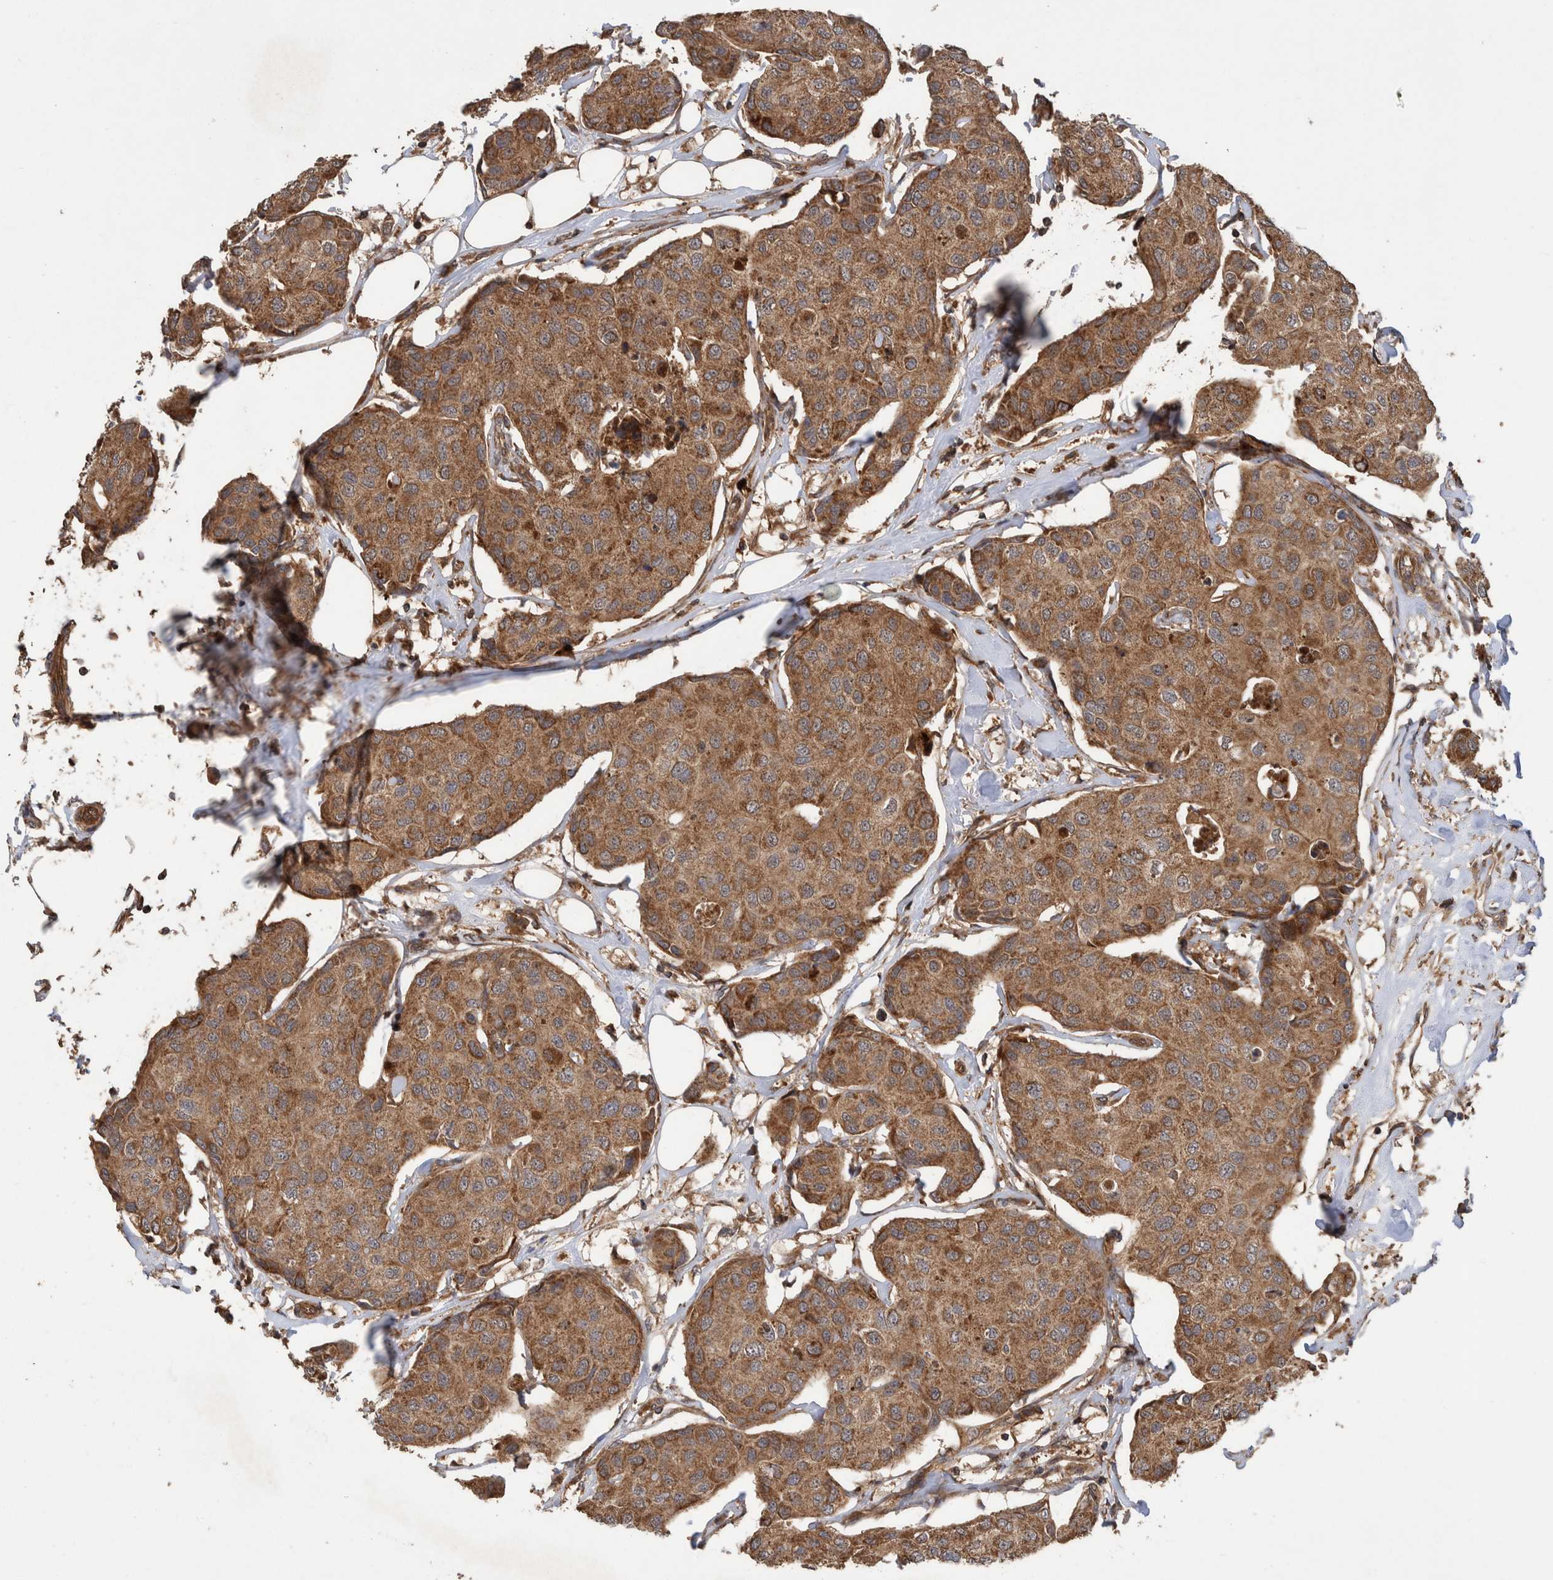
{"staining": {"intensity": "moderate", "quantity": ">75%", "location": "cytoplasmic/membranous"}, "tissue": "breast cancer", "cell_type": "Tumor cells", "image_type": "cancer", "snomed": [{"axis": "morphology", "description": "Duct carcinoma"}, {"axis": "topography", "description": "Breast"}], "caption": "Immunohistochemical staining of breast infiltrating ductal carcinoma exhibits medium levels of moderate cytoplasmic/membranous expression in about >75% of tumor cells.", "gene": "TRIM16", "patient": {"sex": "female", "age": 80}}